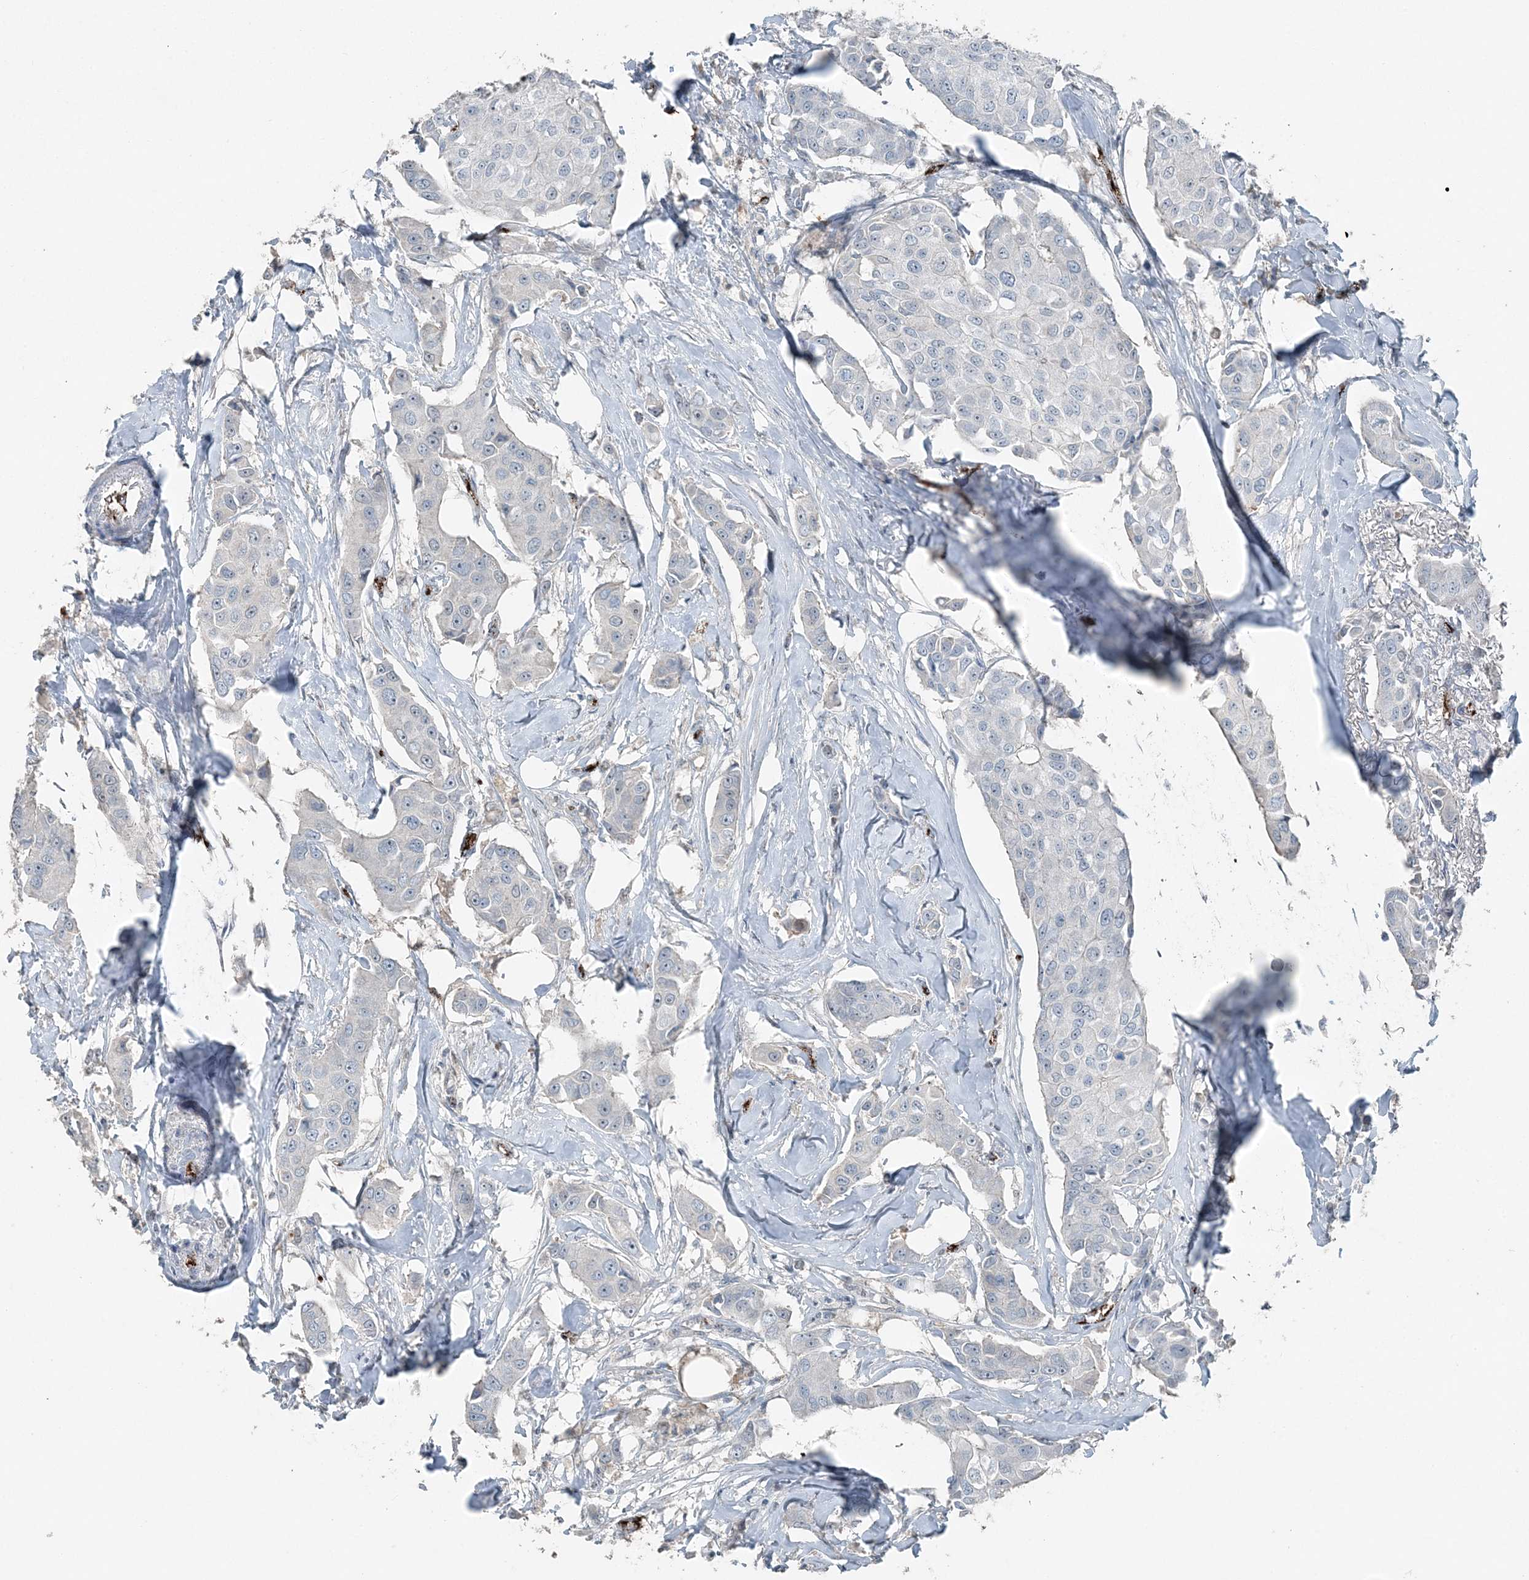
{"staining": {"intensity": "negative", "quantity": "none", "location": "none"}, "tissue": "breast cancer", "cell_type": "Tumor cells", "image_type": "cancer", "snomed": [{"axis": "morphology", "description": "Duct carcinoma"}, {"axis": "topography", "description": "Breast"}], "caption": "Breast infiltrating ductal carcinoma was stained to show a protein in brown. There is no significant staining in tumor cells.", "gene": "ELOVL7", "patient": {"sex": "female", "age": 80}}